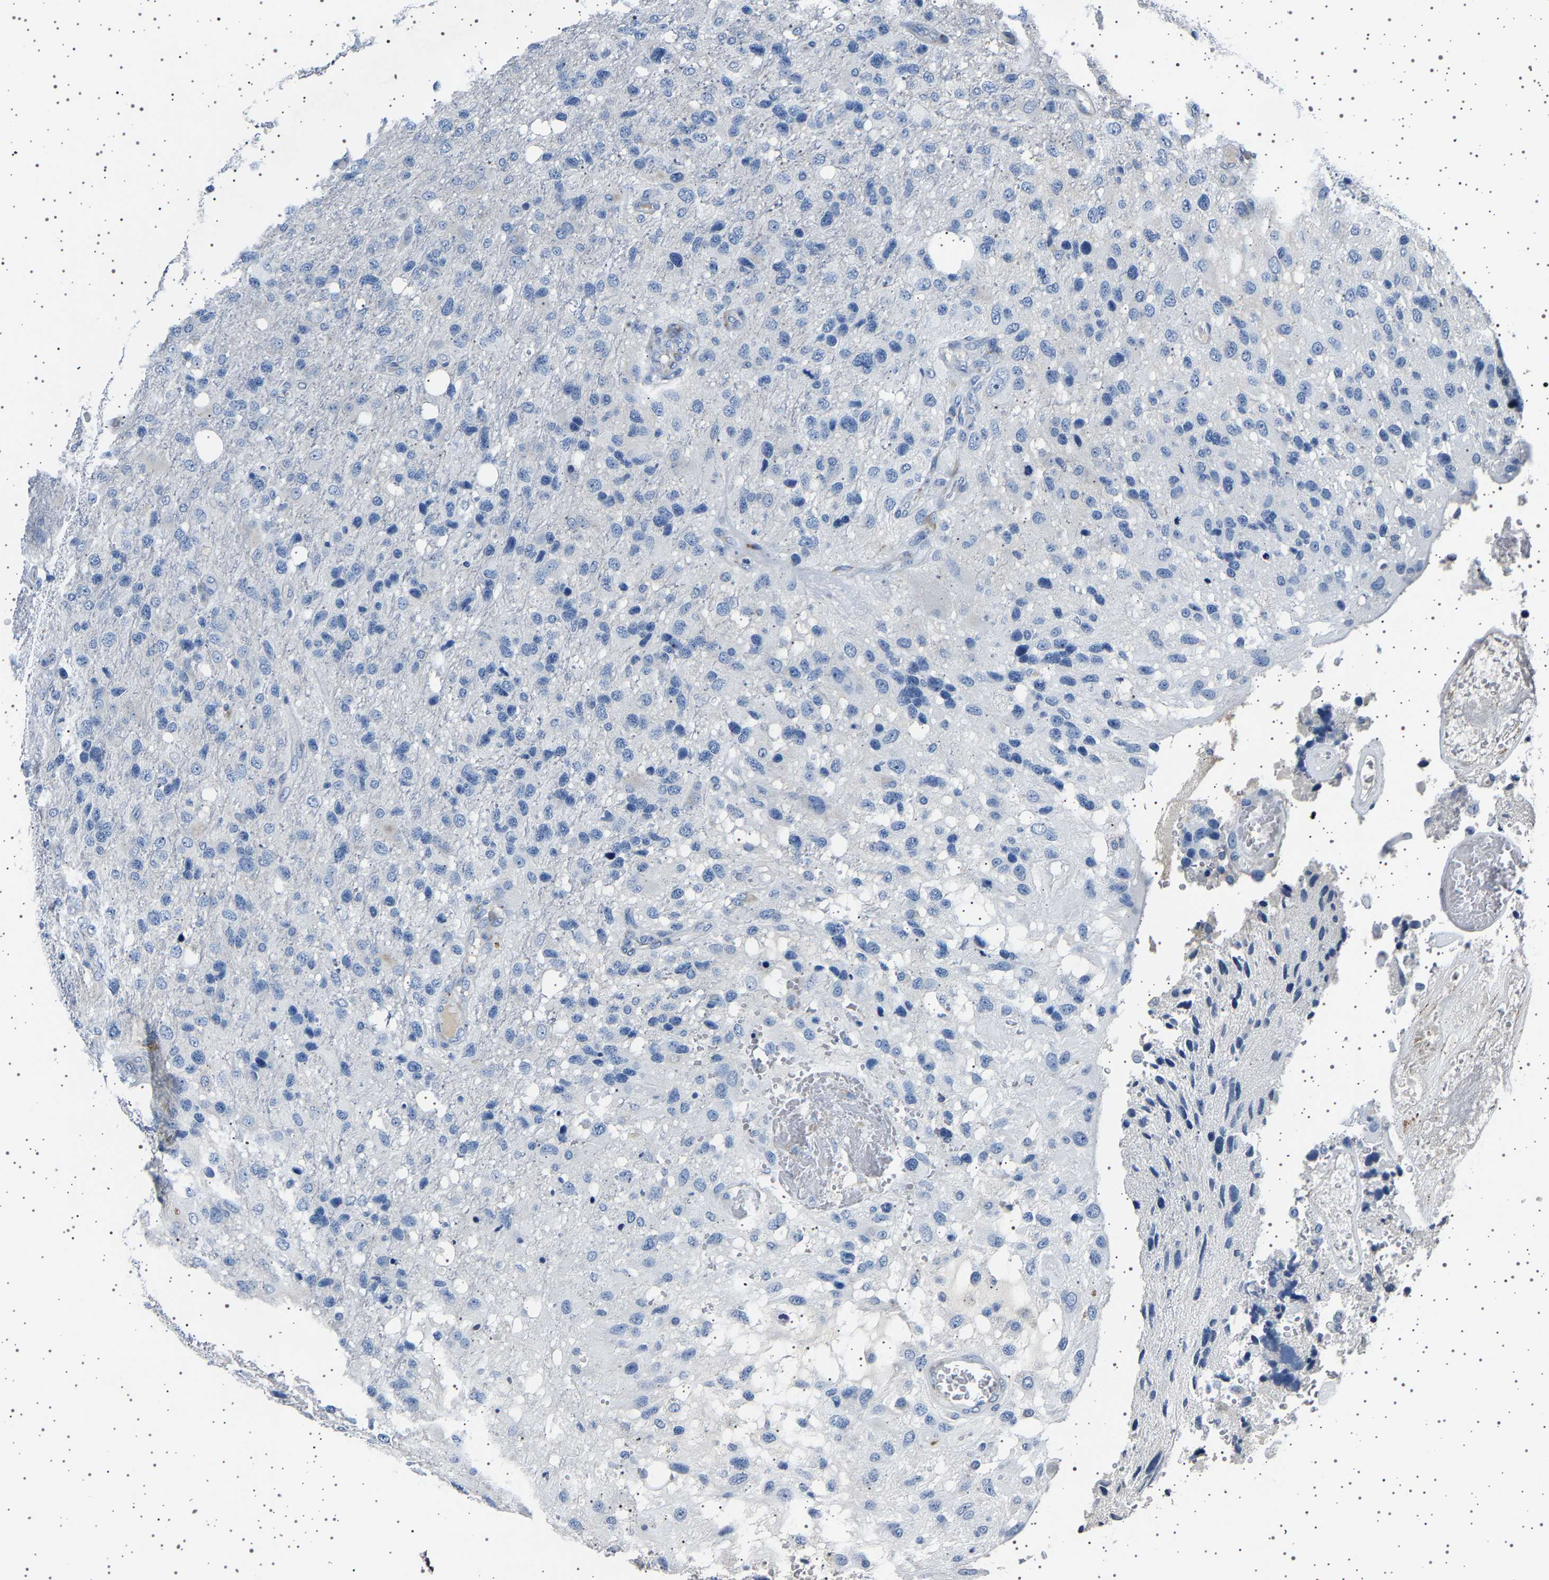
{"staining": {"intensity": "negative", "quantity": "none", "location": "none"}, "tissue": "glioma", "cell_type": "Tumor cells", "image_type": "cancer", "snomed": [{"axis": "morphology", "description": "Glioma, malignant, High grade"}, {"axis": "topography", "description": "Brain"}], "caption": "Tumor cells show no significant expression in high-grade glioma (malignant). (Brightfield microscopy of DAB (3,3'-diaminobenzidine) immunohistochemistry (IHC) at high magnification).", "gene": "FTCD", "patient": {"sex": "female", "age": 58}}